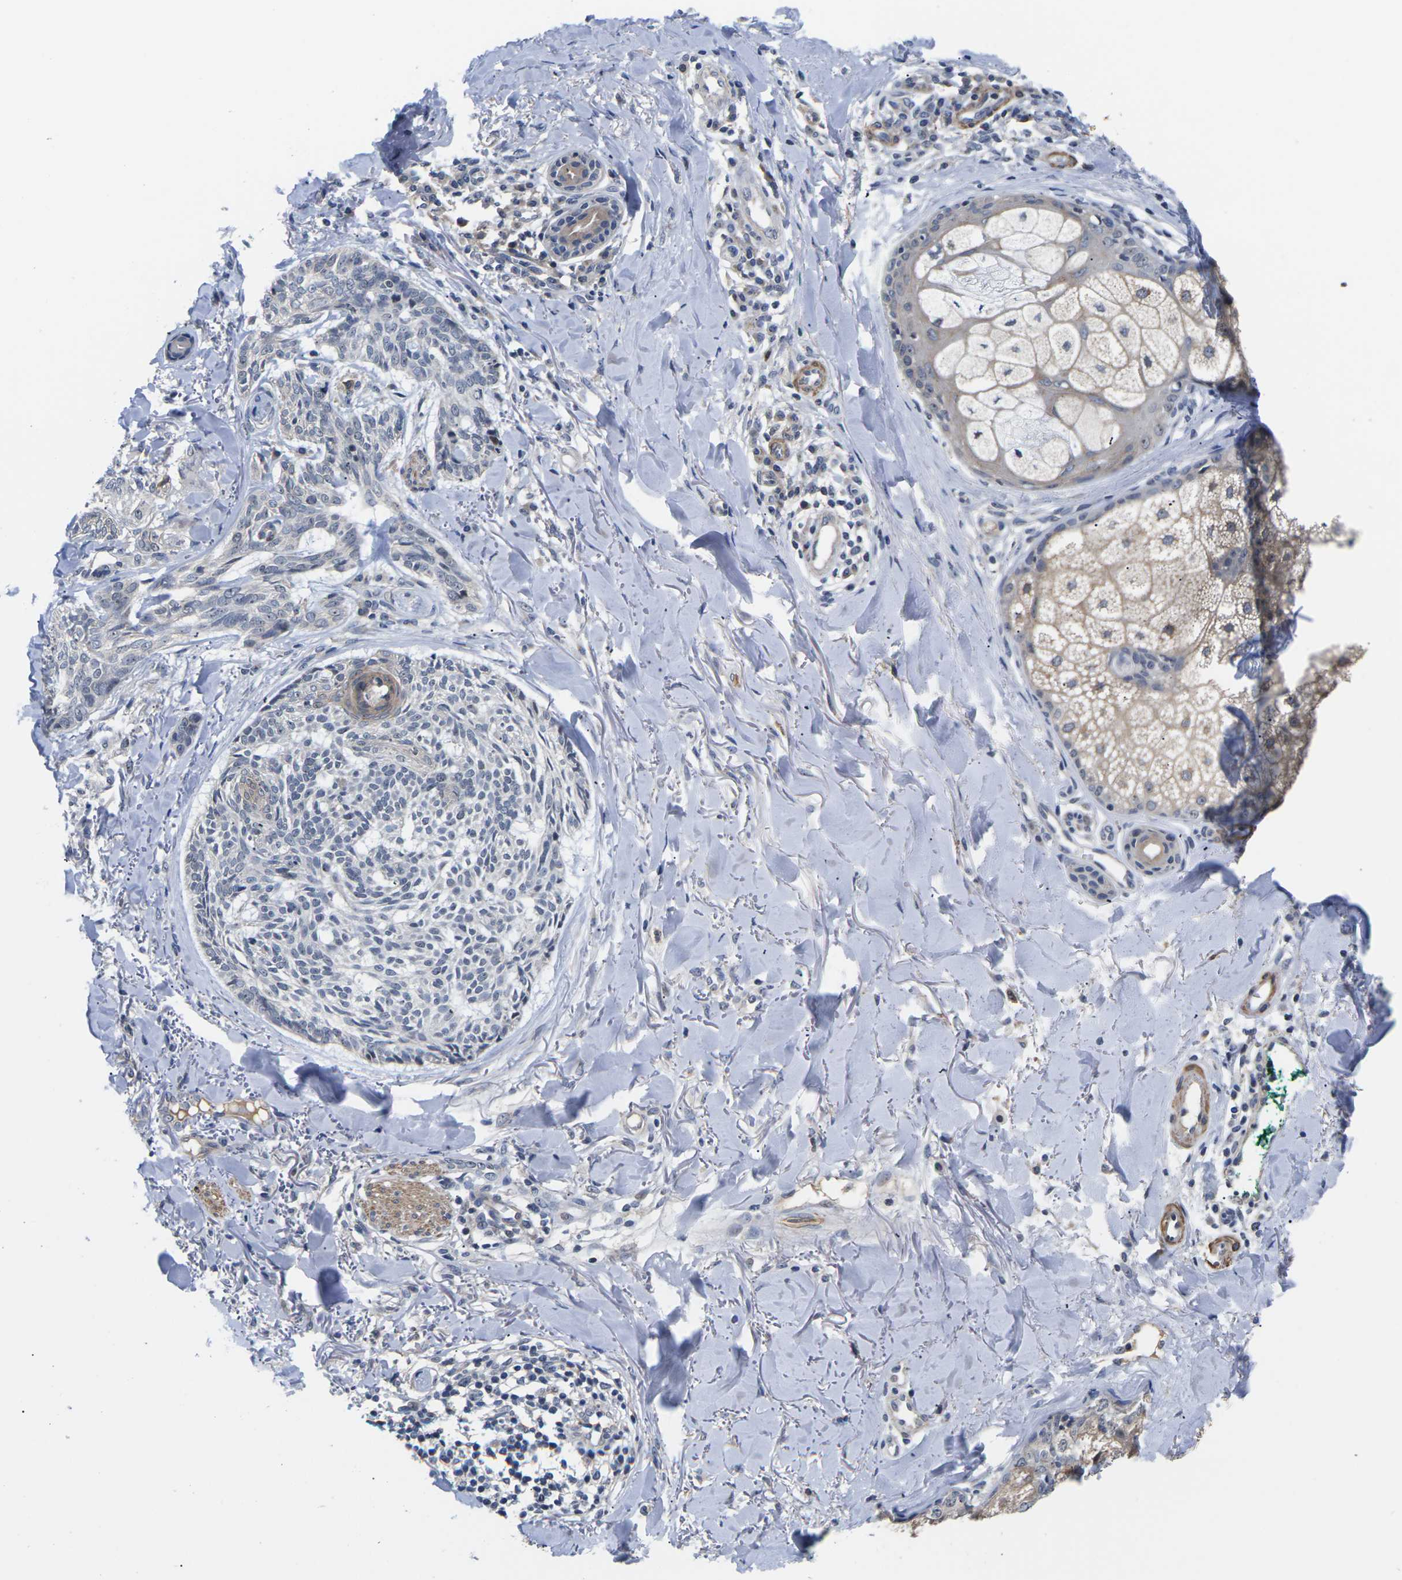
{"staining": {"intensity": "weak", "quantity": "<25%", "location": "cytoplasmic/membranous"}, "tissue": "skin cancer", "cell_type": "Tumor cells", "image_type": "cancer", "snomed": [{"axis": "morphology", "description": "Basal cell carcinoma"}, {"axis": "topography", "description": "Skin"}], "caption": "DAB immunohistochemical staining of skin cancer (basal cell carcinoma) displays no significant expression in tumor cells.", "gene": "ST6GAL2", "patient": {"sex": "male", "age": 43}}